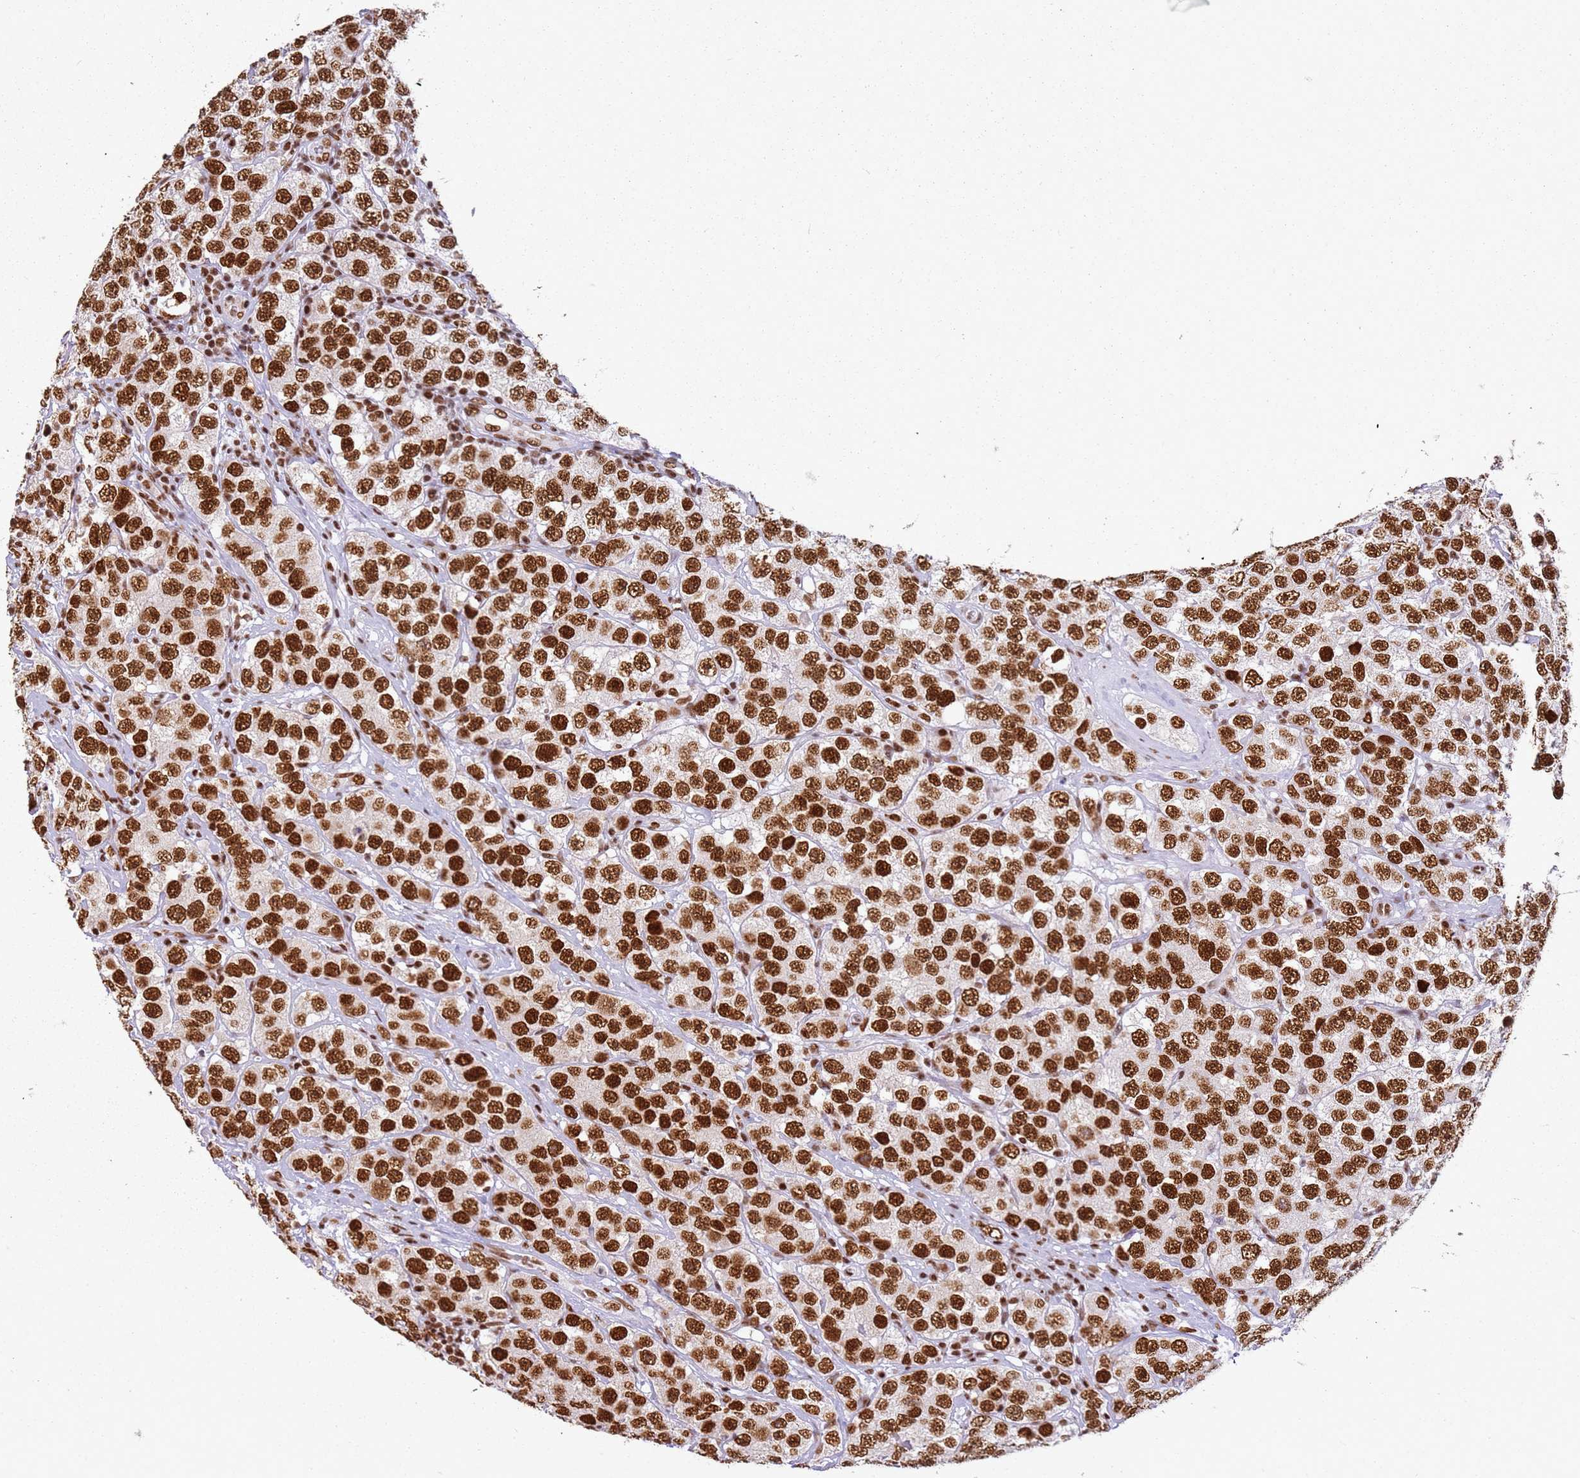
{"staining": {"intensity": "strong", "quantity": ">75%", "location": "nuclear"}, "tissue": "testis cancer", "cell_type": "Tumor cells", "image_type": "cancer", "snomed": [{"axis": "morphology", "description": "Seminoma, NOS"}, {"axis": "topography", "description": "Testis"}], "caption": "Immunohistochemistry of human testis seminoma reveals high levels of strong nuclear staining in about >75% of tumor cells.", "gene": "TENT4A", "patient": {"sex": "male", "age": 28}}